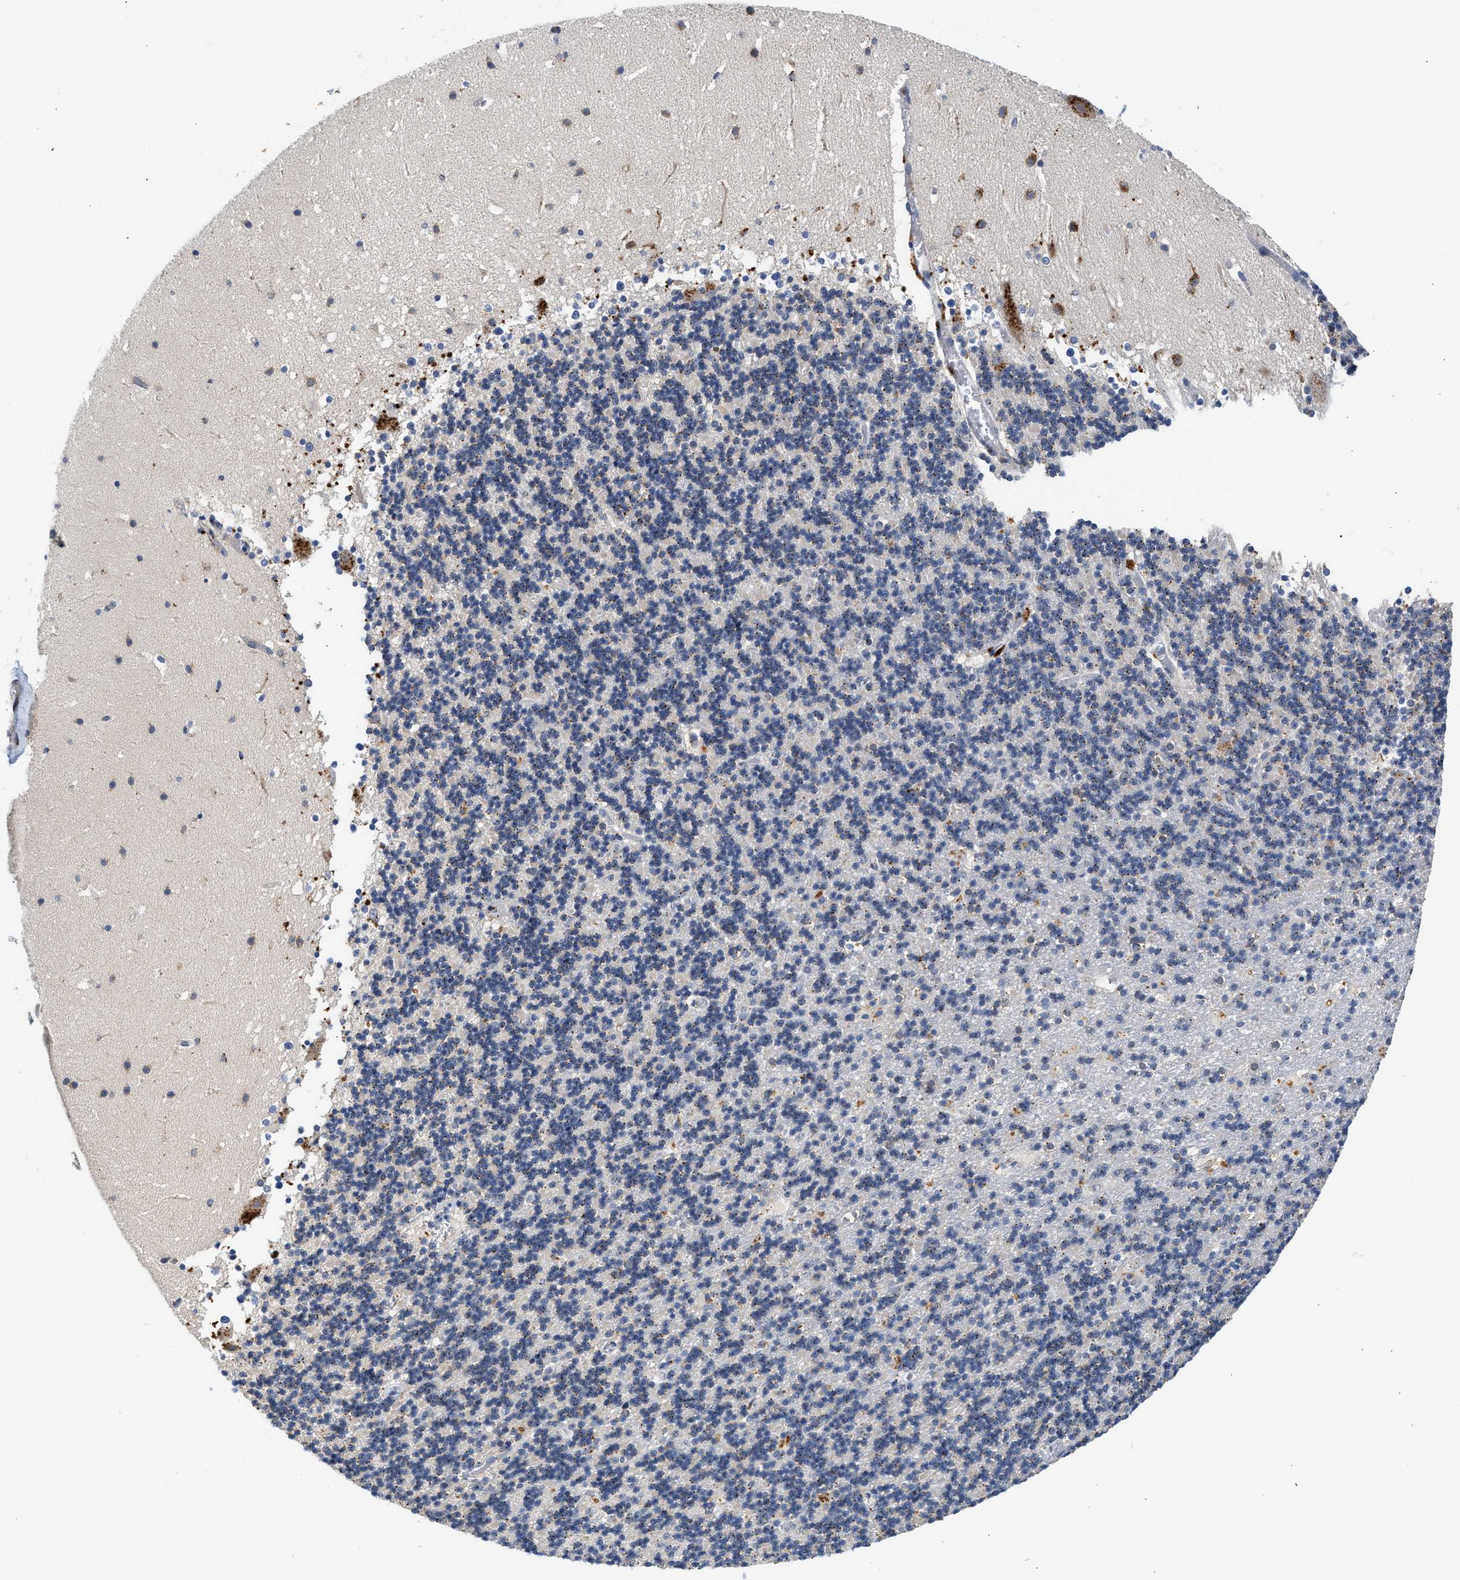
{"staining": {"intensity": "weak", "quantity": "<25%", "location": "cytoplasmic/membranous"}, "tissue": "cerebellum", "cell_type": "Cells in granular layer", "image_type": "normal", "snomed": [{"axis": "morphology", "description": "Normal tissue, NOS"}, {"axis": "topography", "description": "Cerebellum"}], "caption": "The micrograph reveals no staining of cells in granular layer in benign cerebellum. (DAB (3,3'-diaminobenzidine) immunohistochemistry, high magnification).", "gene": "PPM1L", "patient": {"sex": "male", "age": 45}}